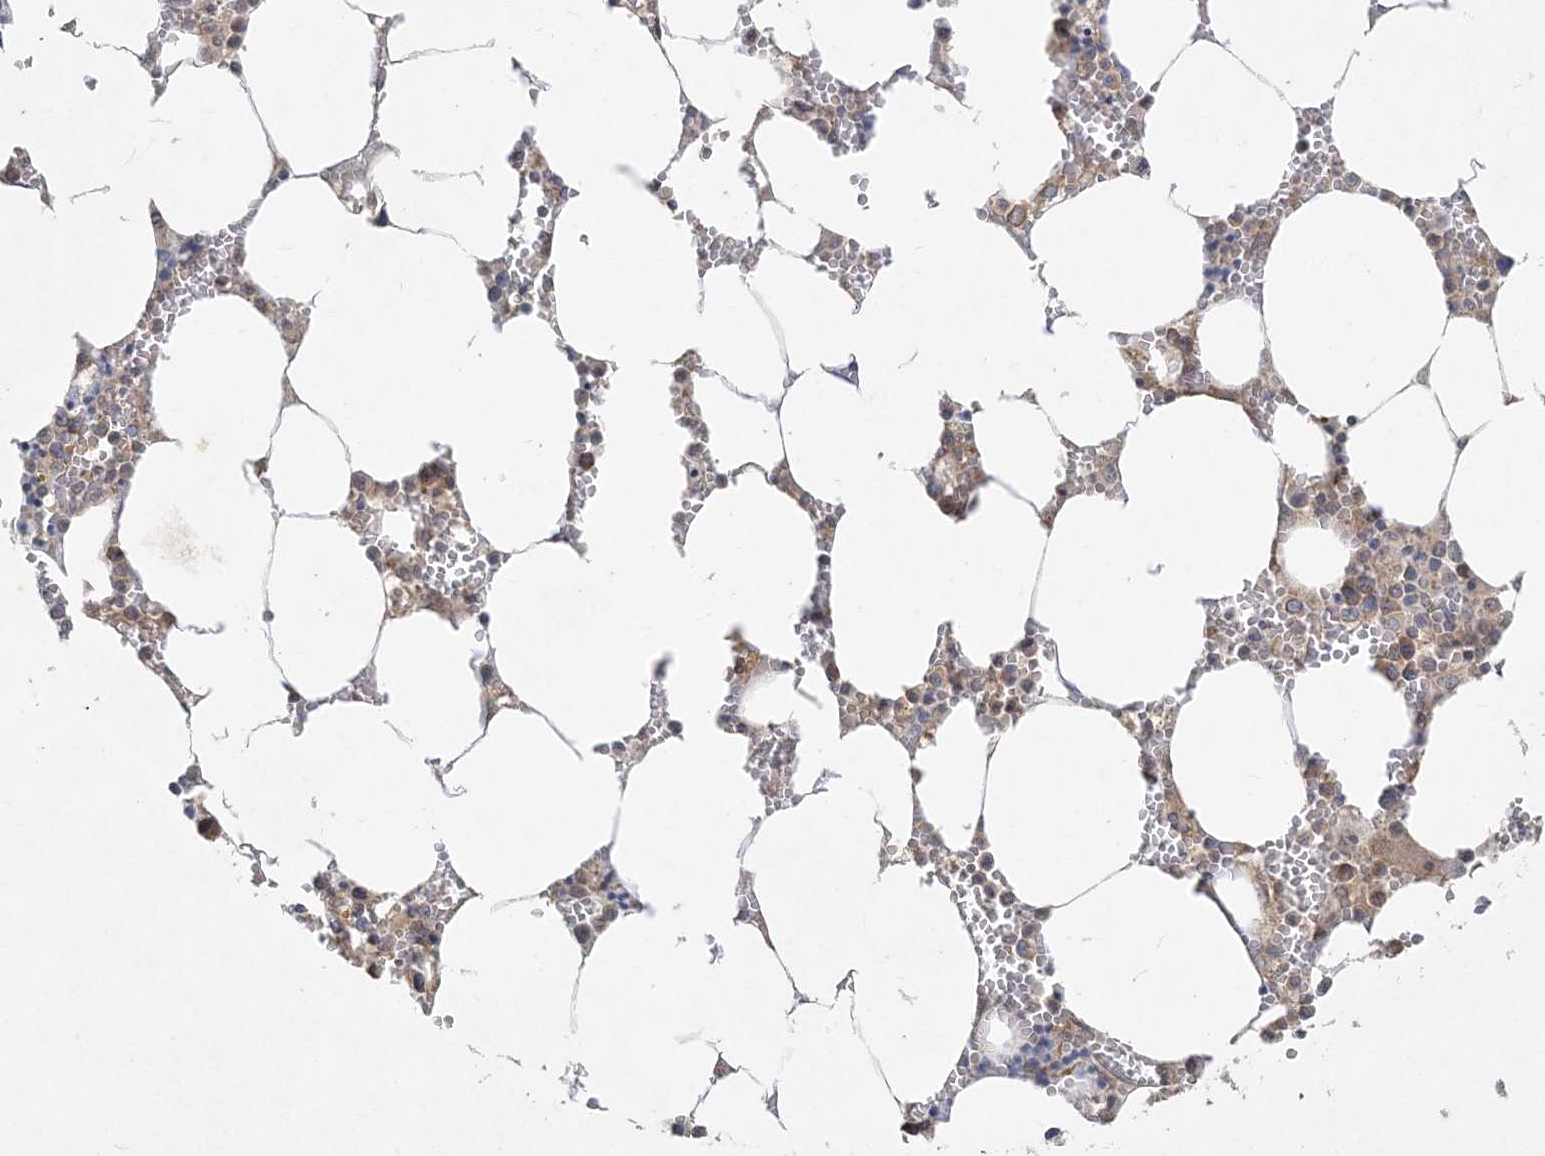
{"staining": {"intensity": "moderate", "quantity": "25%-75%", "location": "cytoplasmic/membranous"}, "tissue": "bone marrow", "cell_type": "Hematopoietic cells", "image_type": "normal", "snomed": [{"axis": "morphology", "description": "Normal tissue, NOS"}, {"axis": "topography", "description": "Bone marrow"}], "caption": "Normal bone marrow was stained to show a protein in brown. There is medium levels of moderate cytoplasmic/membranous expression in approximately 25%-75% of hematopoietic cells. (DAB (3,3'-diaminobenzidine) IHC, brown staining for protein, blue staining for nuclei).", "gene": "ZC3H6", "patient": {"sex": "male", "age": 70}}